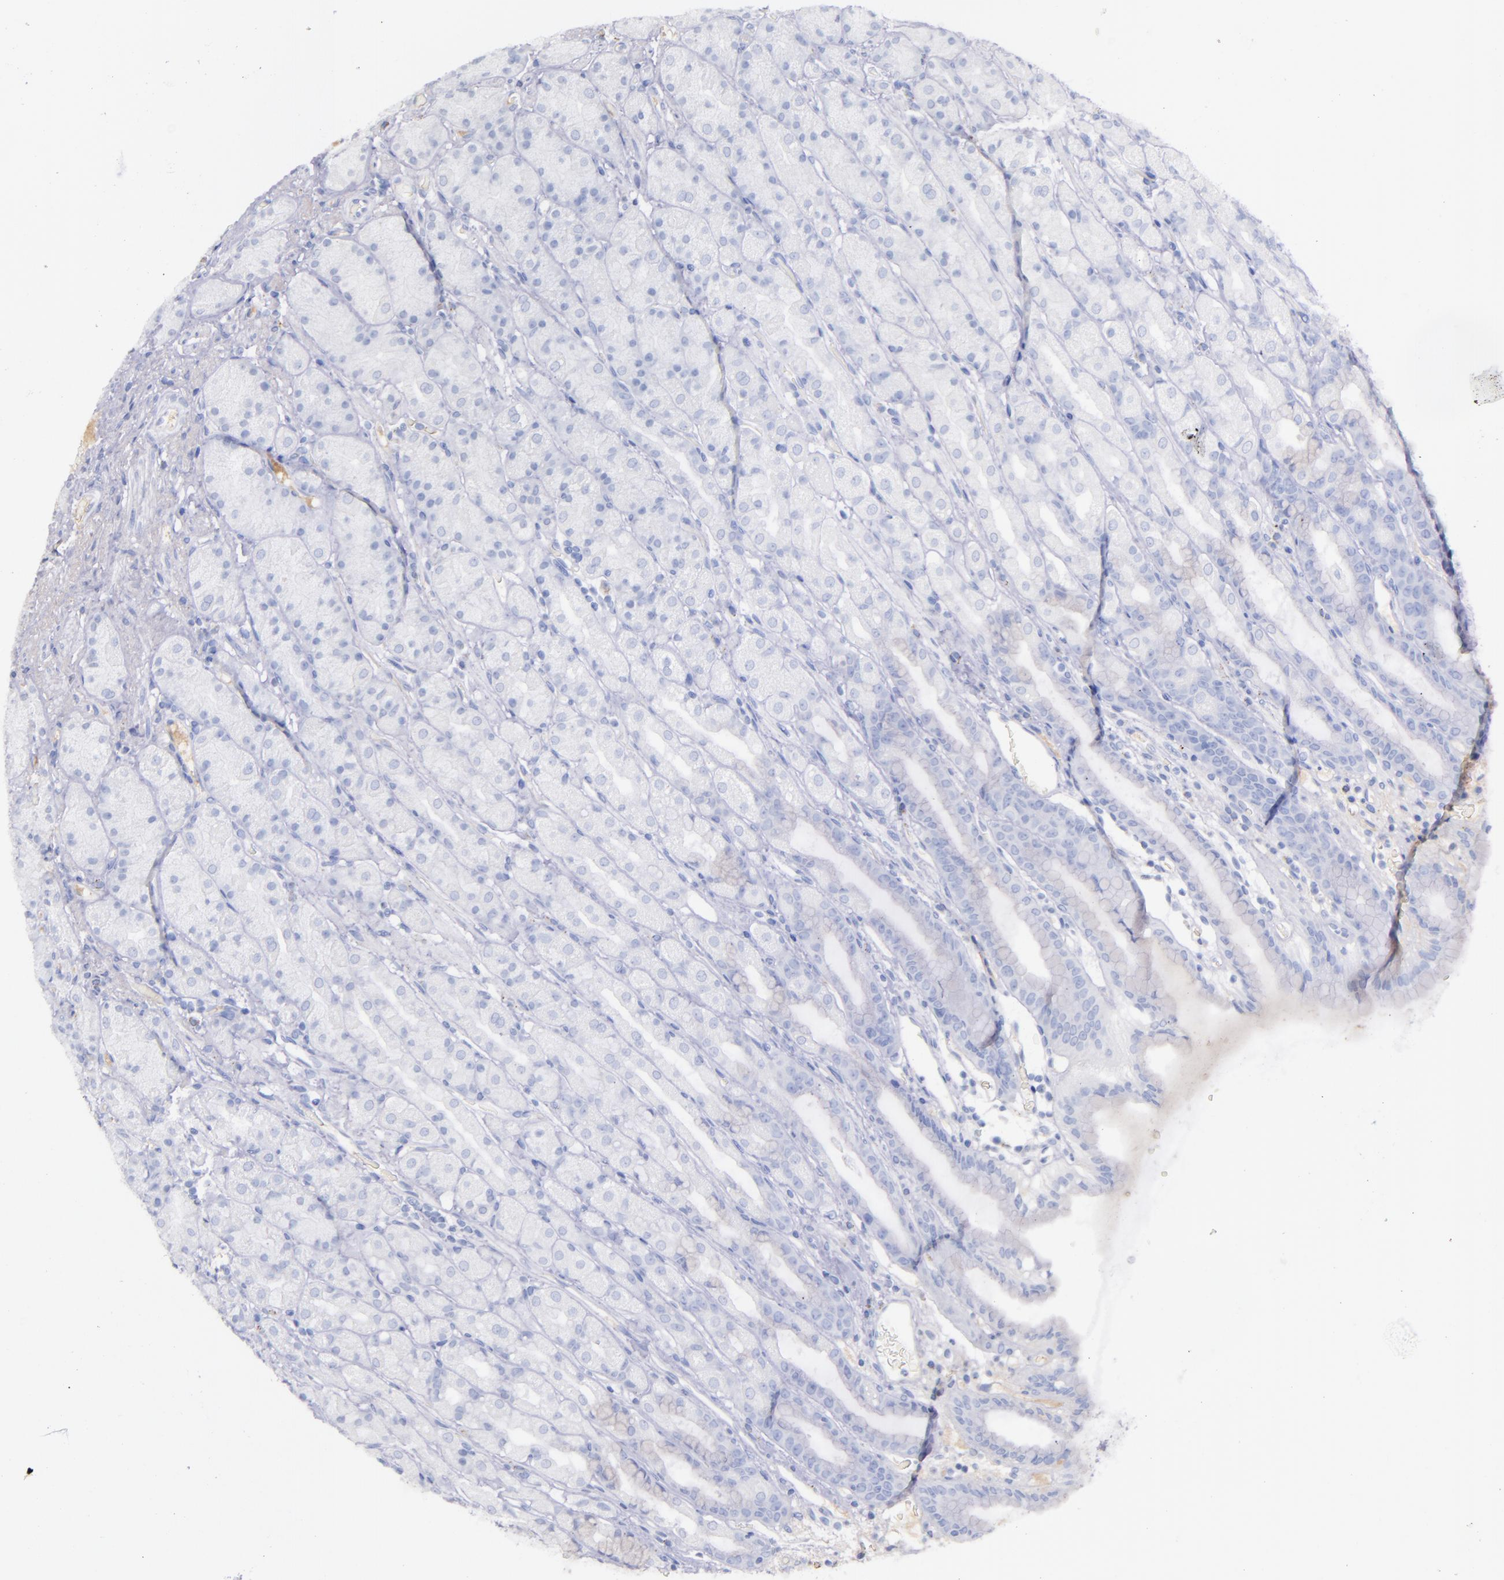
{"staining": {"intensity": "moderate", "quantity": "<25%", "location": "cytoplasmic/membranous"}, "tissue": "stomach", "cell_type": "Glandular cells", "image_type": "normal", "snomed": [{"axis": "morphology", "description": "Normal tissue, NOS"}, {"axis": "topography", "description": "Stomach, upper"}], "caption": "About <25% of glandular cells in benign stomach display moderate cytoplasmic/membranous protein staining as visualized by brown immunohistochemical staining.", "gene": "KNG1", "patient": {"sex": "male", "age": 68}}